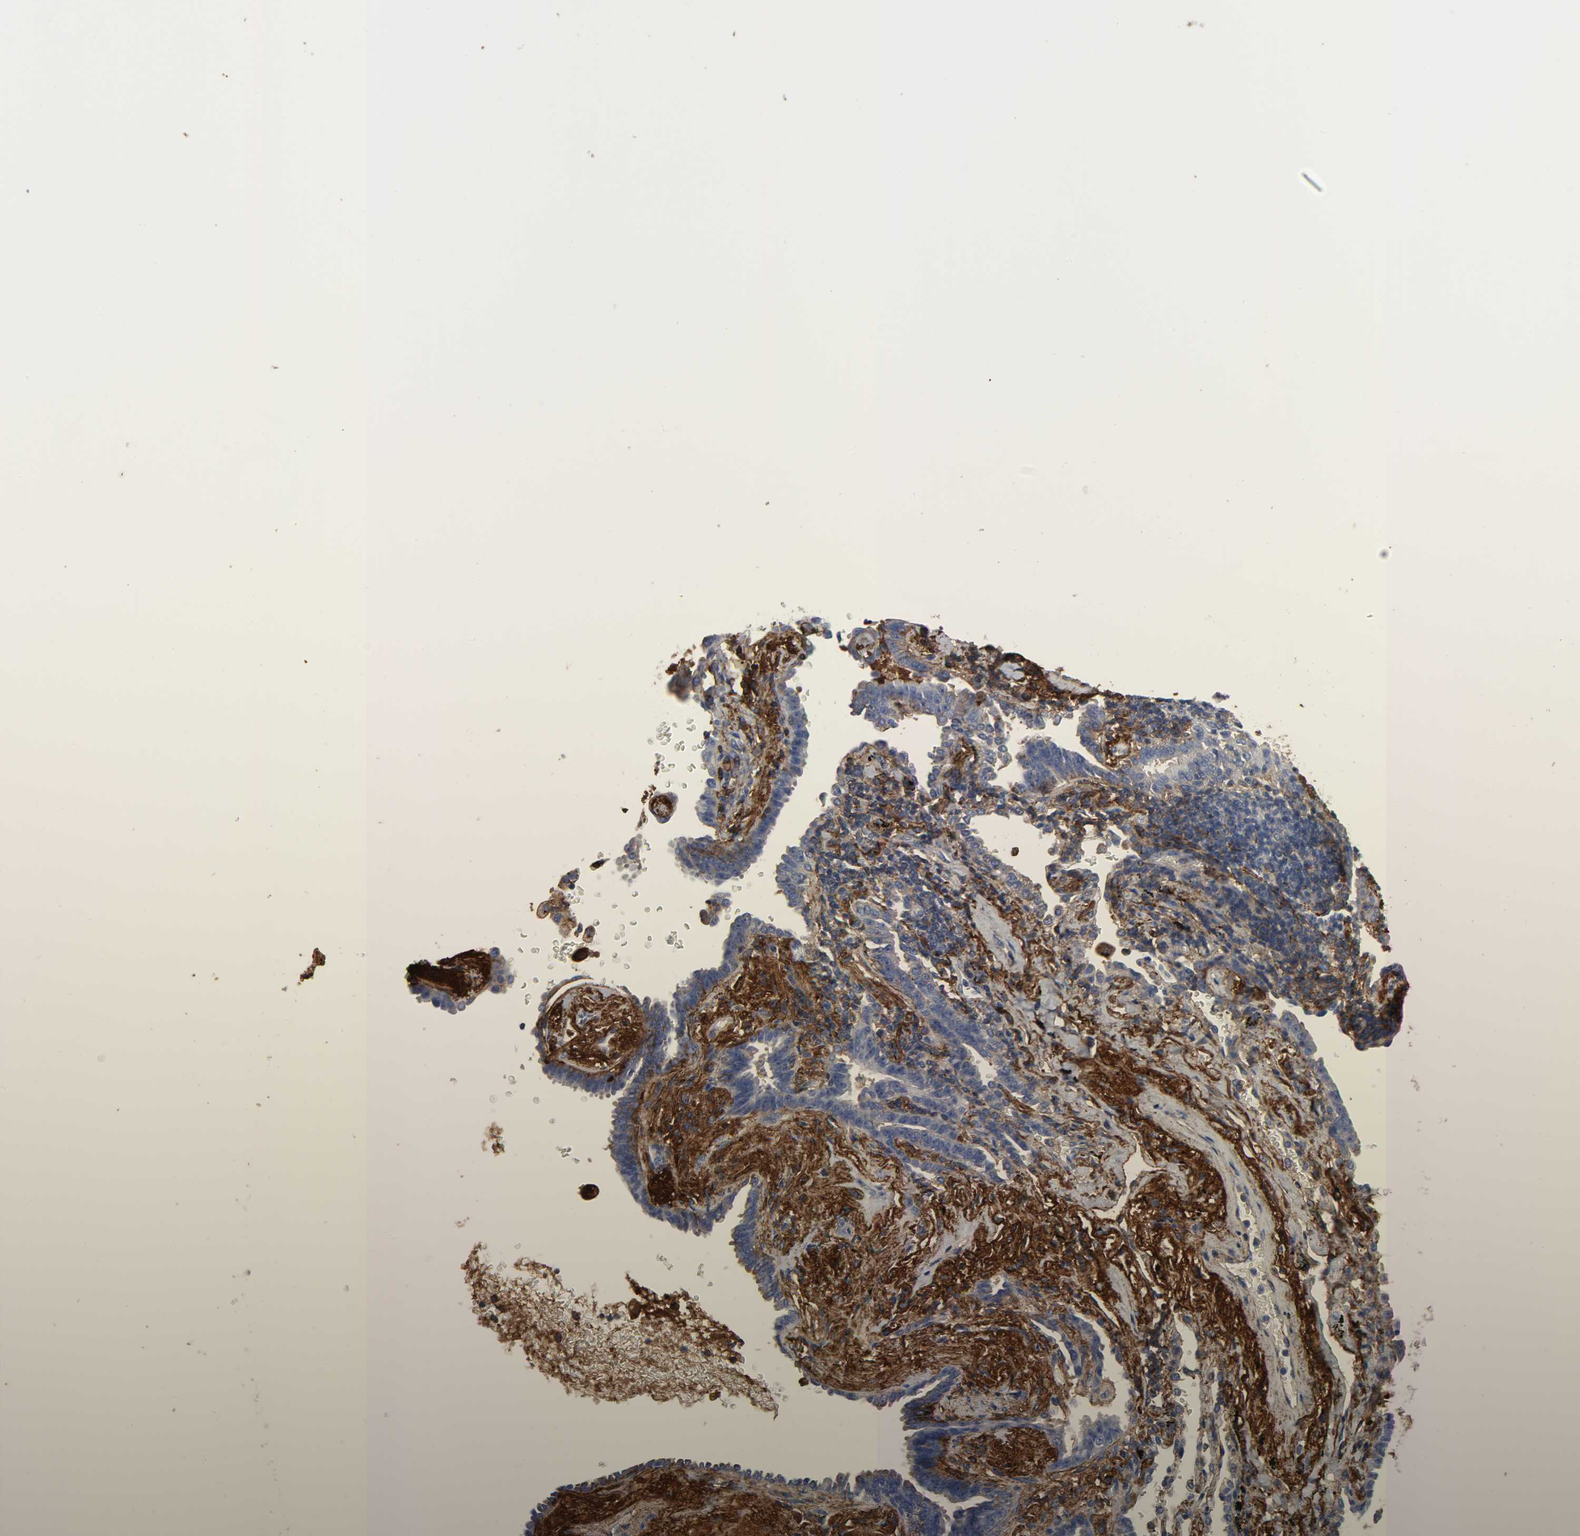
{"staining": {"intensity": "negative", "quantity": "none", "location": "none"}, "tissue": "lung cancer", "cell_type": "Tumor cells", "image_type": "cancer", "snomed": [{"axis": "morphology", "description": "Adenocarcinoma, NOS"}, {"axis": "topography", "description": "Lung"}], "caption": "This is an IHC image of human adenocarcinoma (lung). There is no expression in tumor cells.", "gene": "FBLN1", "patient": {"sex": "female", "age": 64}}